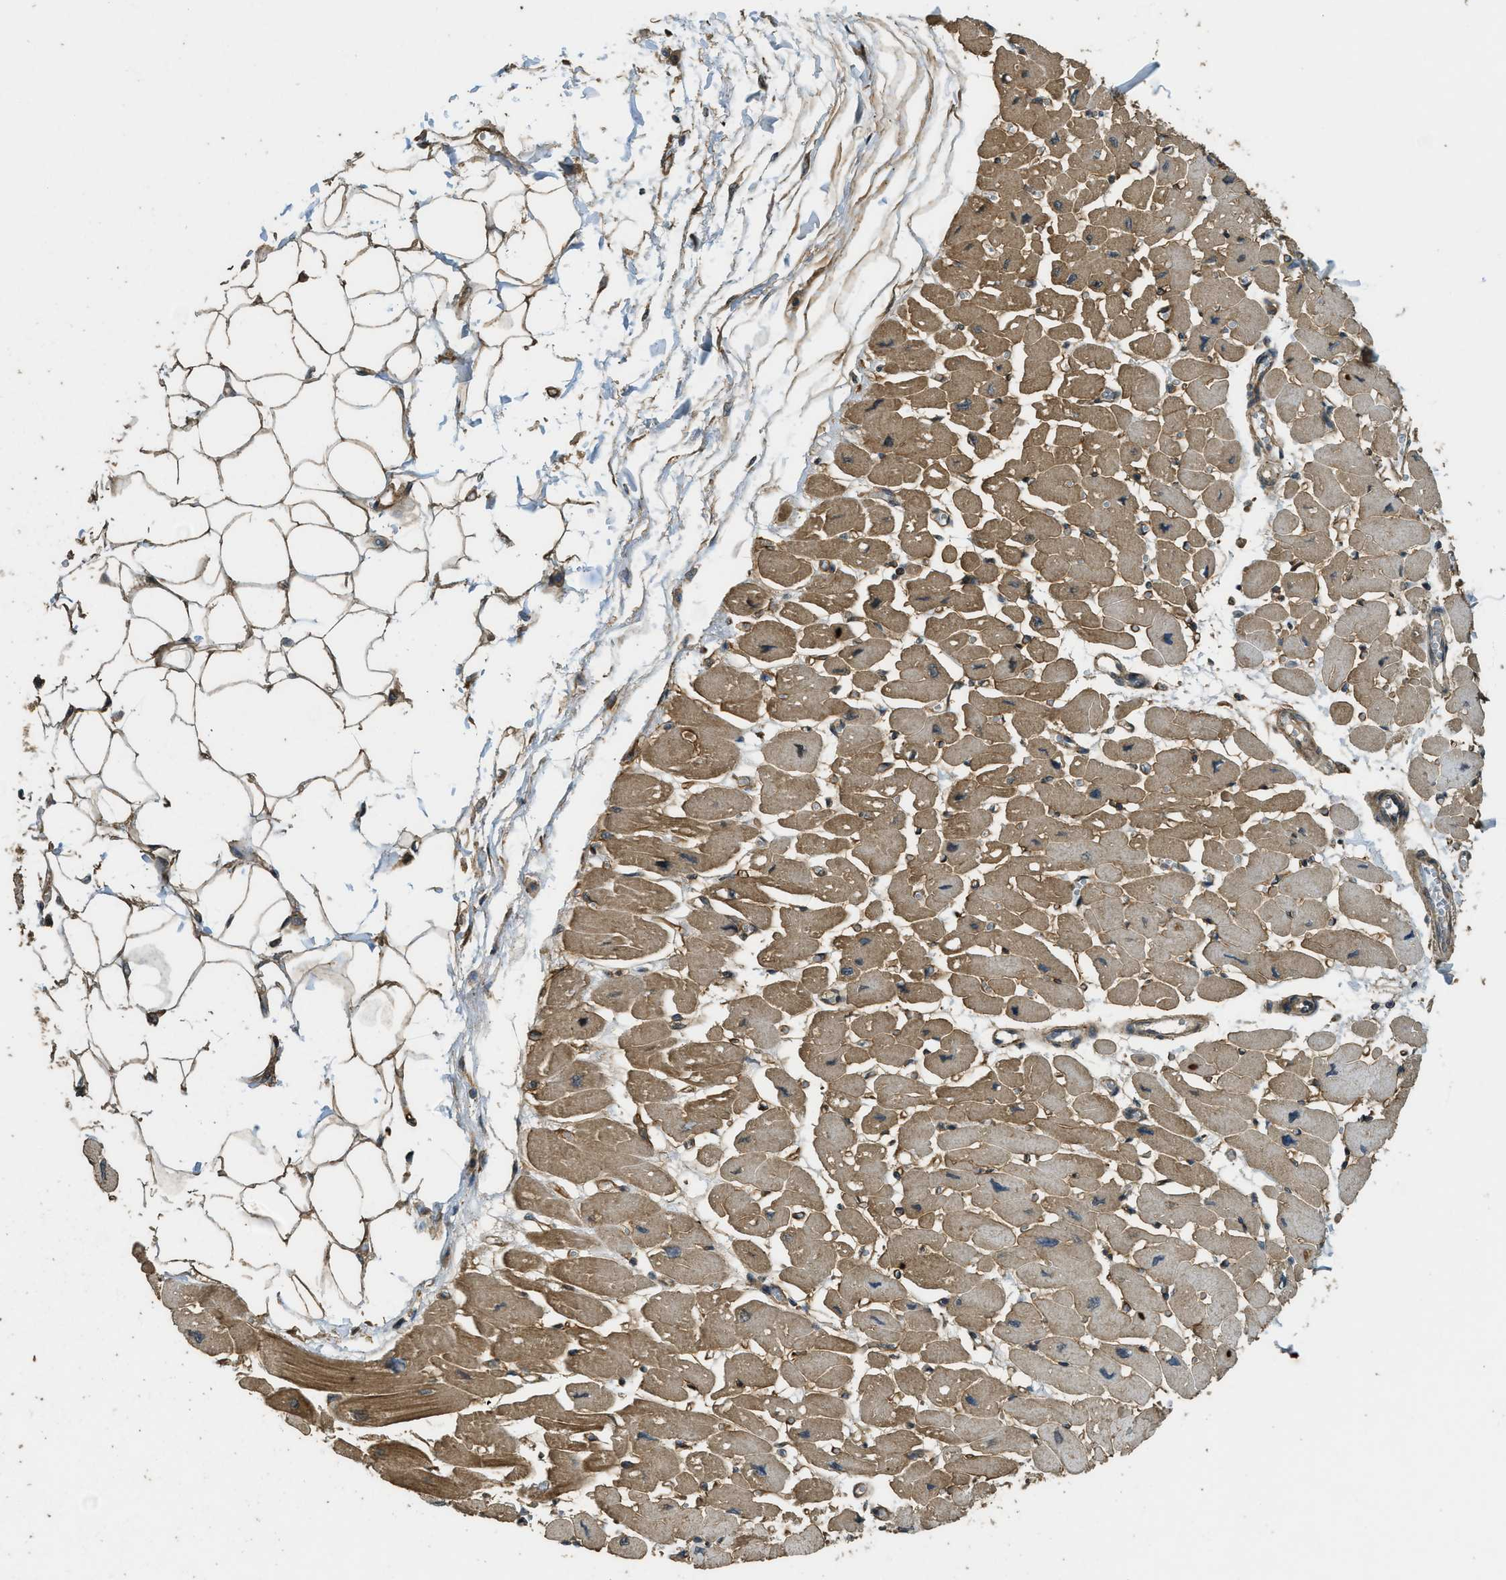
{"staining": {"intensity": "moderate", "quantity": ">75%", "location": "cytoplasmic/membranous"}, "tissue": "heart muscle", "cell_type": "Cardiomyocytes", "image_type": "normal", "snomed": [{"axis": "morphology", "description": "Normal tissue, NOS"}, {"axis": "topography", "description": "Heart"}], "caption": "Unremarkable heart muscle shows moderate cytoplasmic/membranous positivity in about >75% of cardiomyocytes (DAB (3,3'-diaminobenzidine) = brown stain, brightfield microscopy at high magnification)..", "gene": "PPP6R3", "patient": {"sex": "female", "age": 54}}